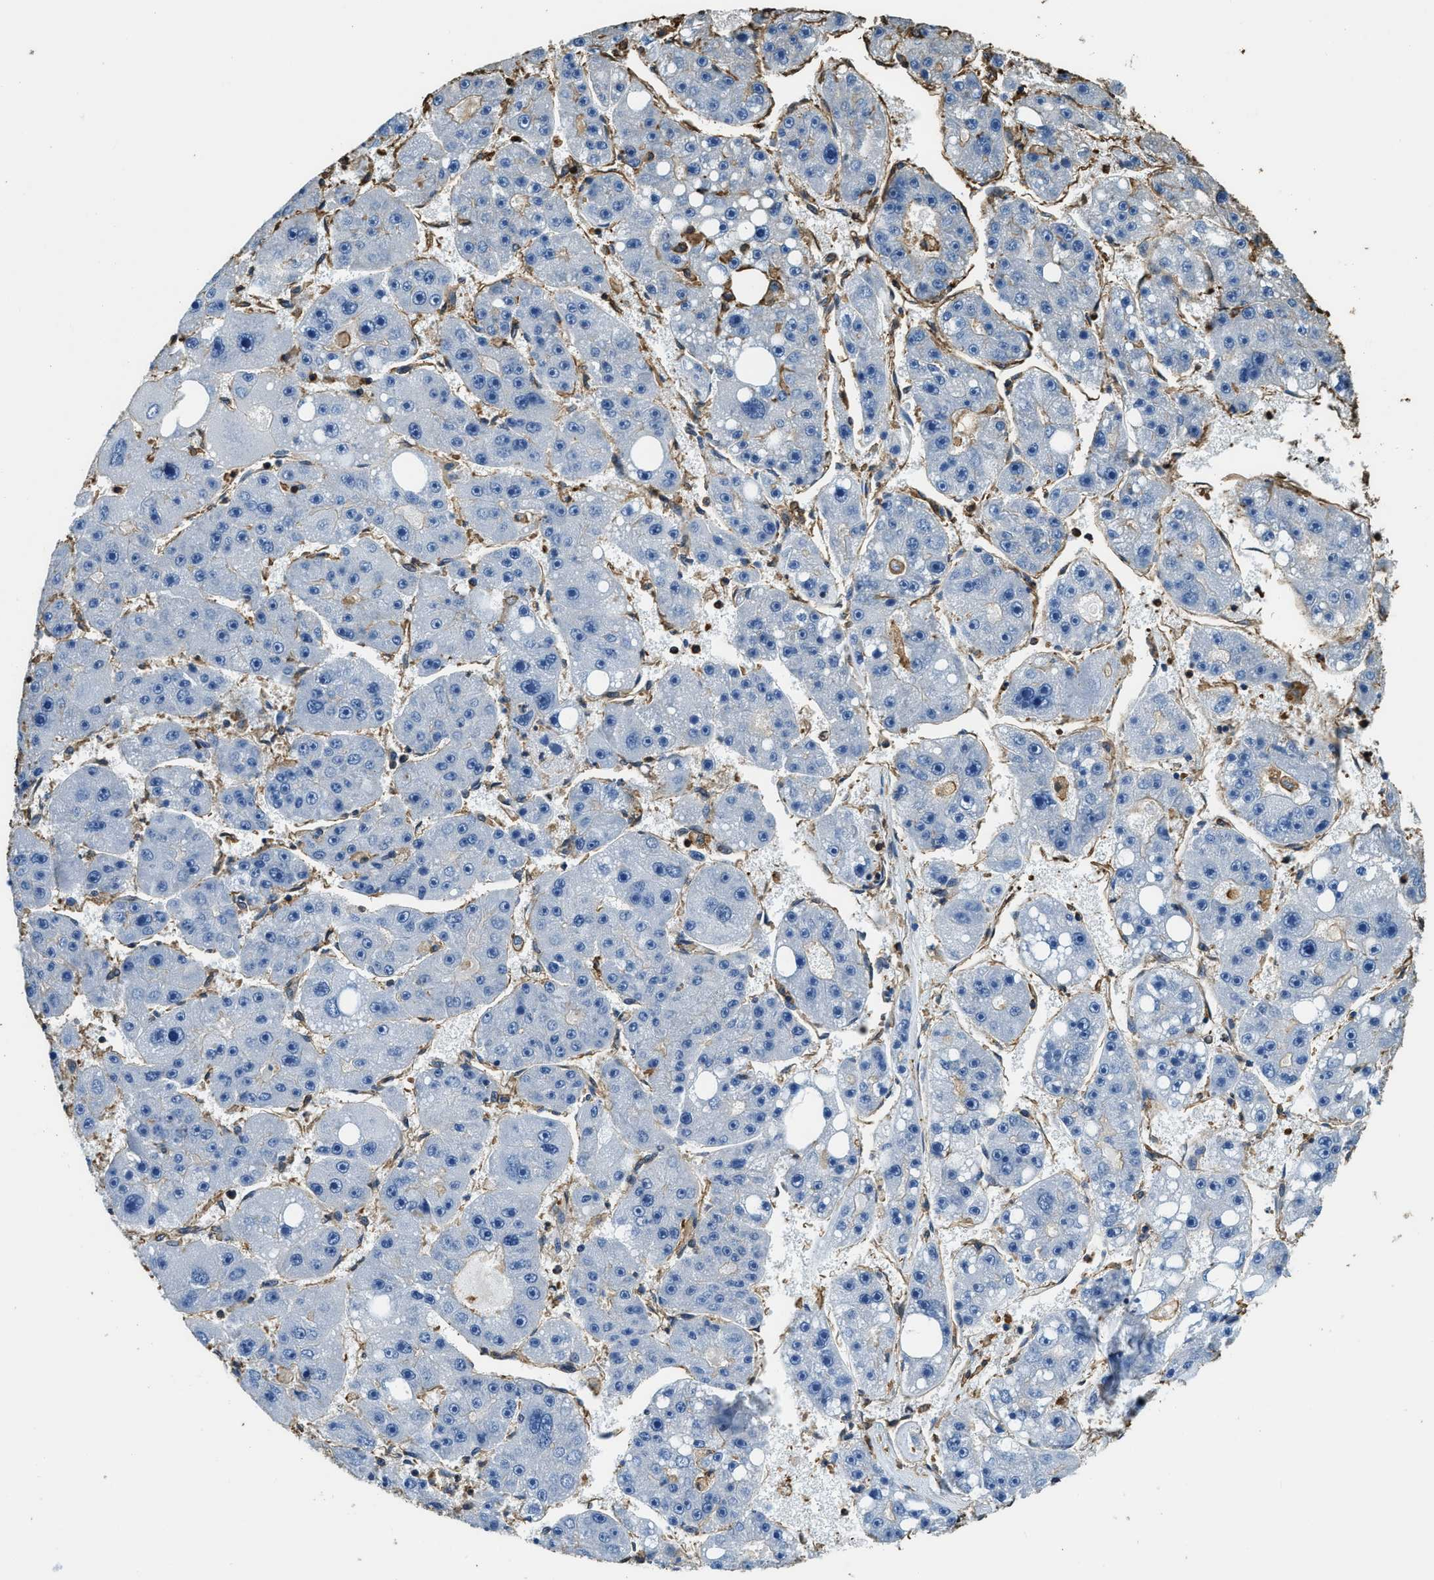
{"staining": {"intensity": "negative", "quantity": "none", "location": "none"}, "tissue": "liver cancer", "cell_type": "Tumor cells", "image_type": "cancer", "snomed": [{"axis": "morphology", "description": "Carcinoma, Hepatocellular, NOS"}, {"axis": "topography", "description": "Liver"}], "caption": "DAB immunohistochemical staining of liver cancer demonstrates no significant positivity in tumor cells.", "gene": "ACCS", "patient": {"sex": "female", "age": 61}}